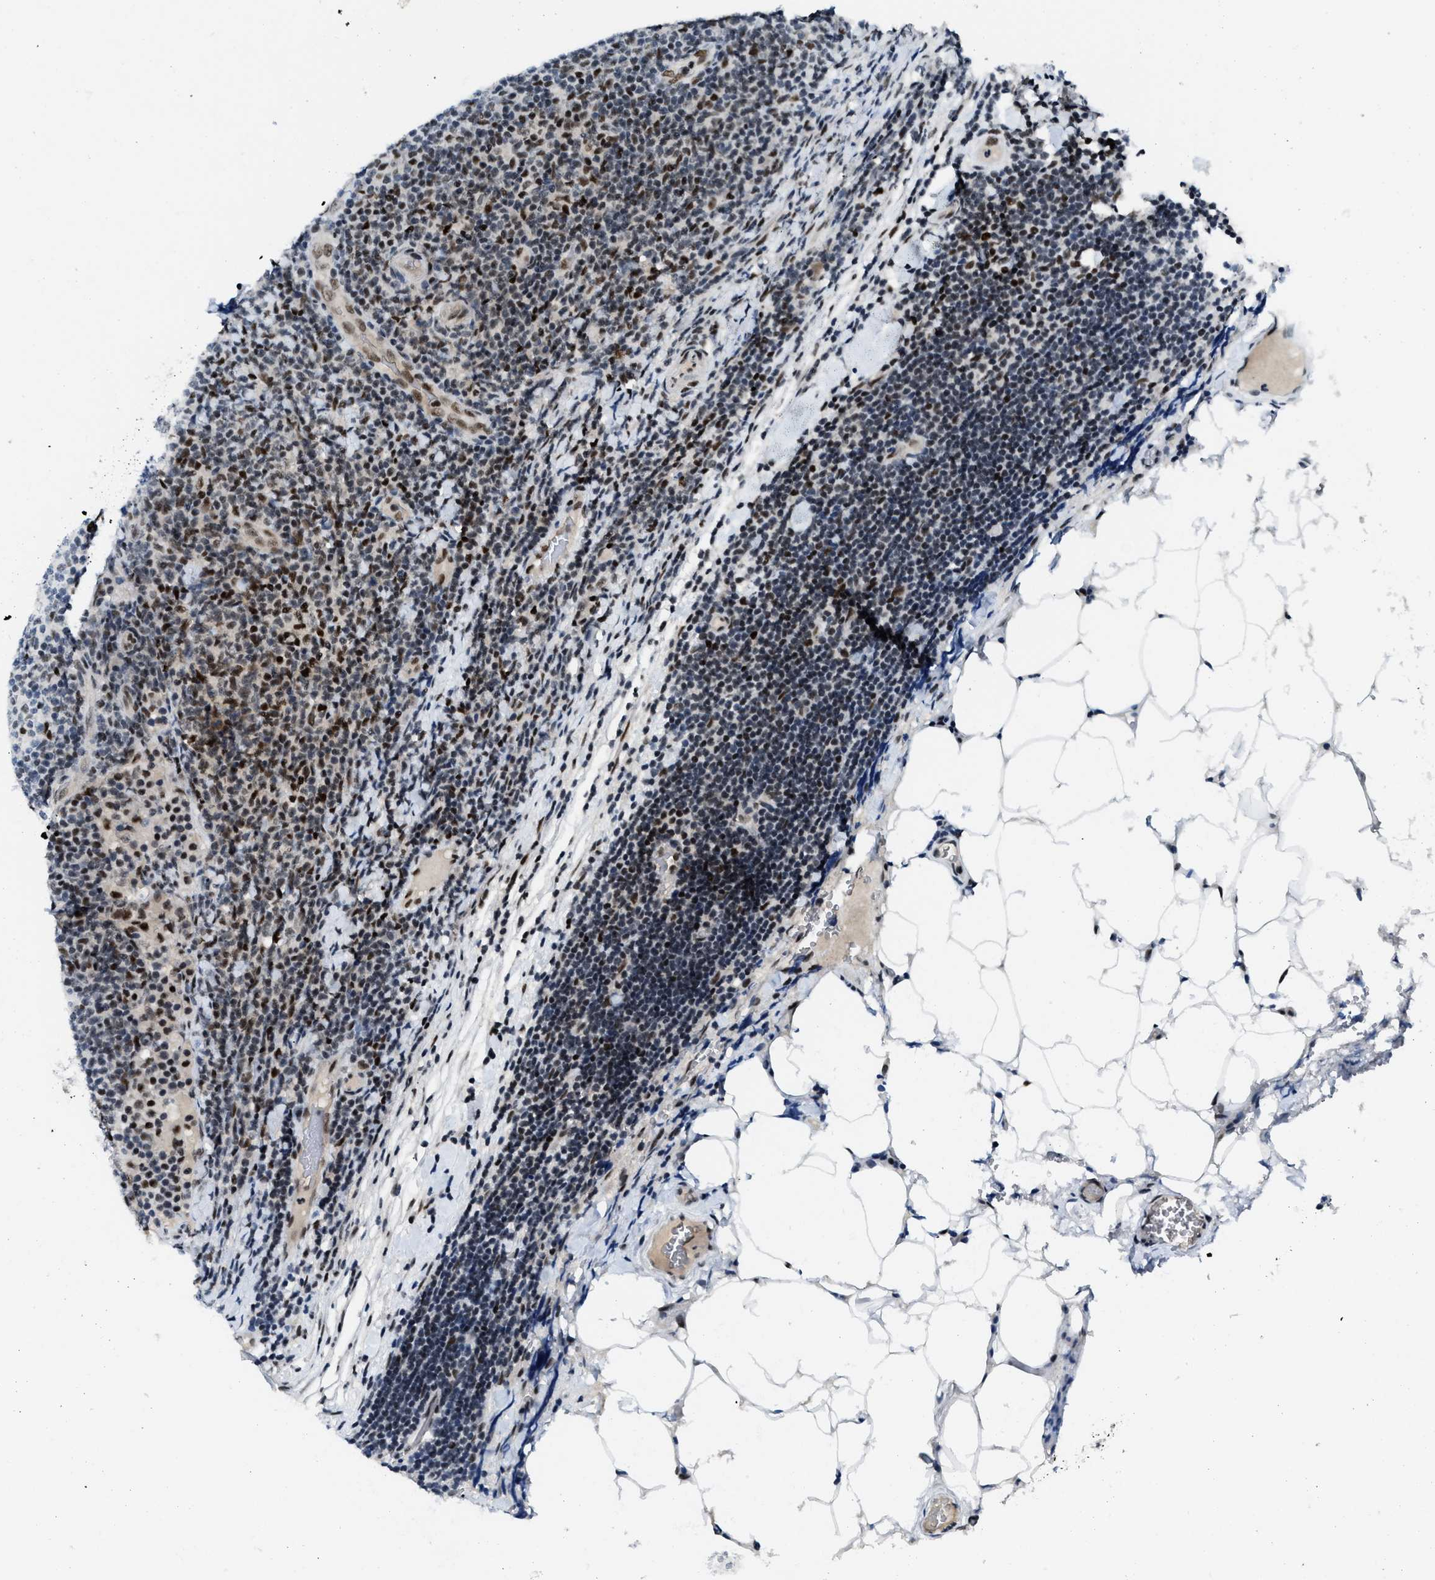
{"staining": {"intensity": "strong", "quantity": "<25%", "location": "nuclear"}, "tissue": "lymphoma", "cell_type": "Tumor cells", "image_type": "cancer", "snomed": [{"axis": "morphology", "description": "Malignant lymphoma, non-Hodgkin's type, Low grade"}, {"axis": "topography", "description": "Lymph node"}], "caption": "Immunohistochemistry photomicrograph of human lymphoma stained for a protein (brown), which exhibits medium levels of strong nuclear expression in about <25% of tumor cells.", "gene": "NCOA1", "patient": {"sex": "male", "age": 66}}